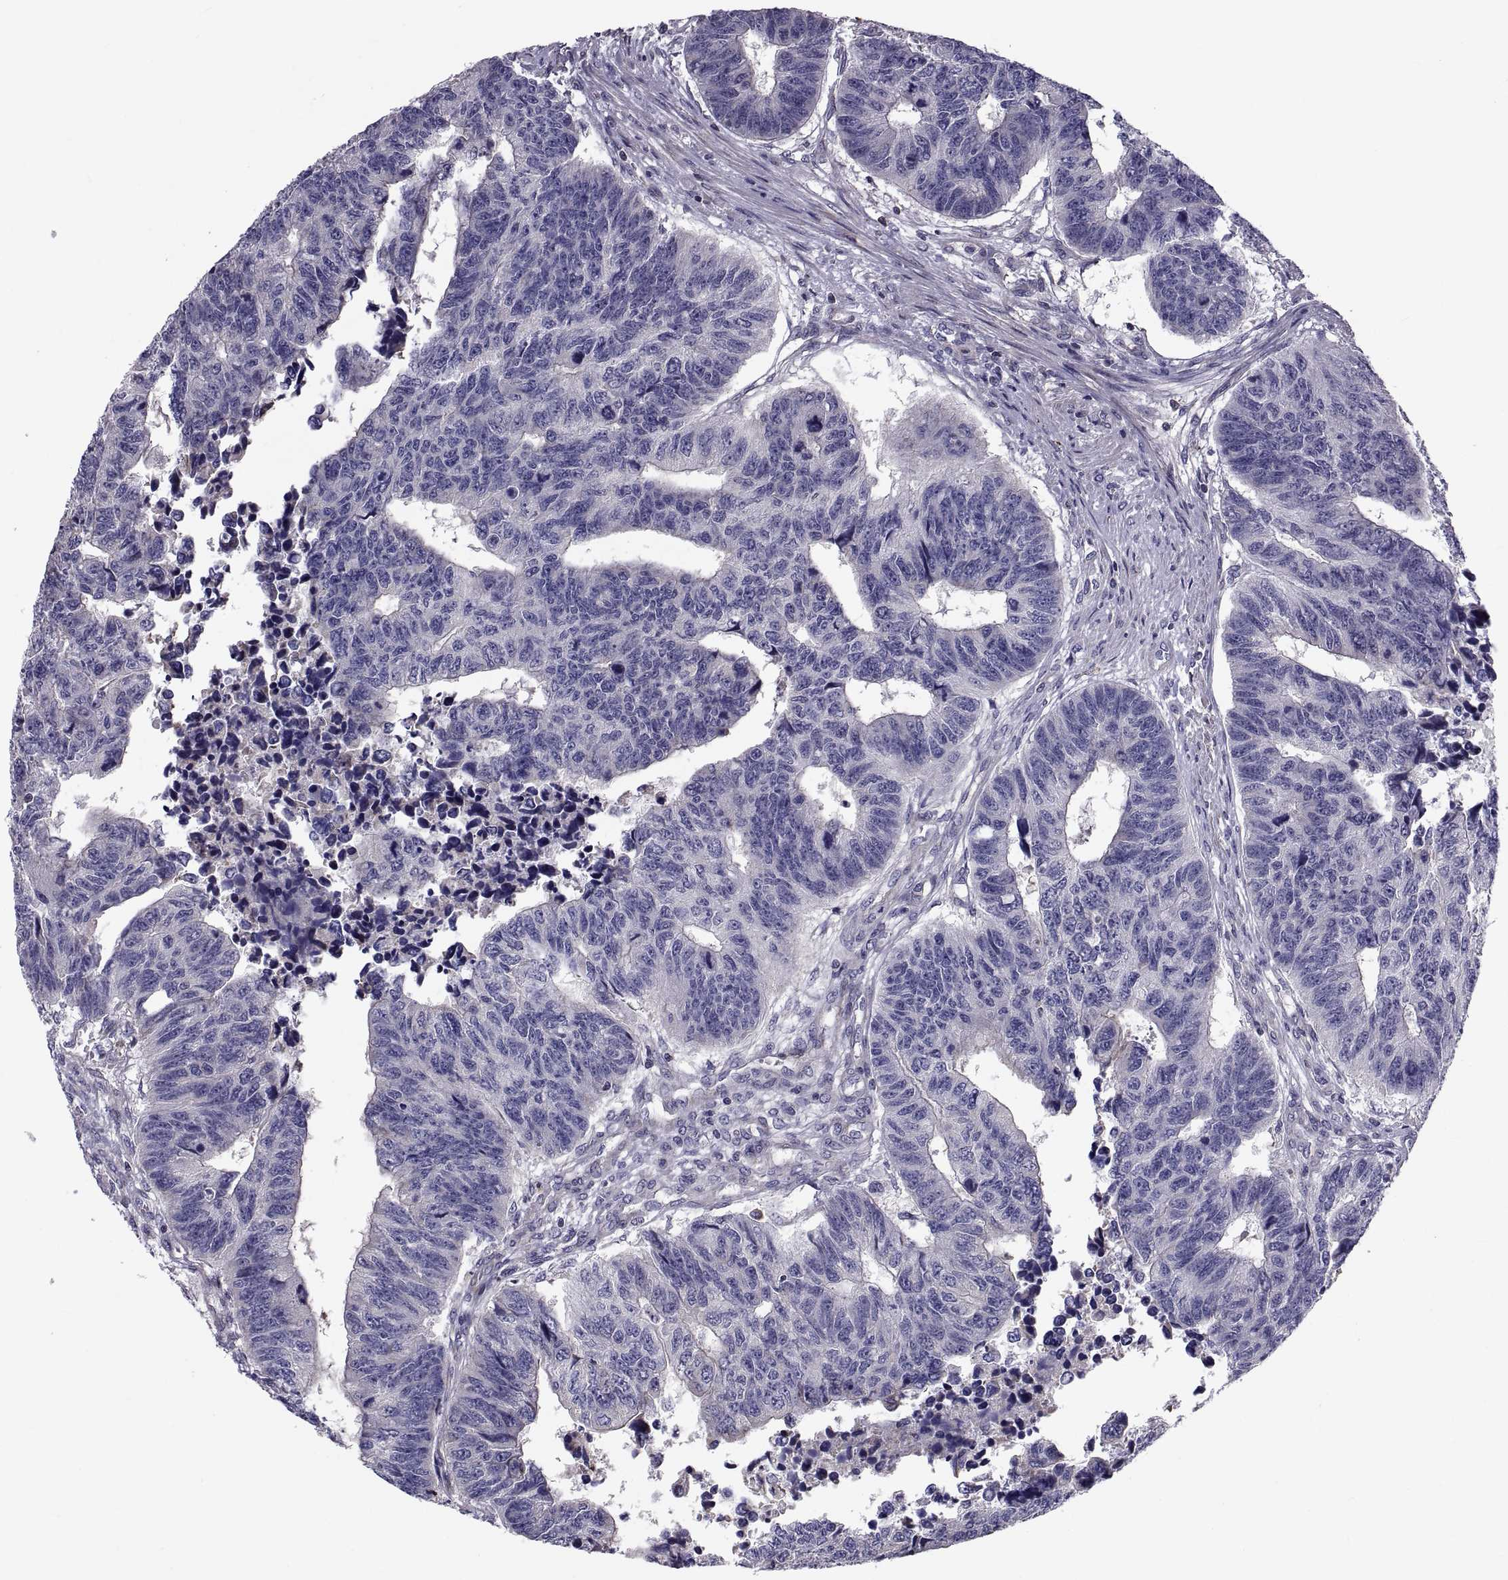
{"staining": {"intensity": "weak", "quantity": "<25%", "location": "cytoplasmic/membranous"}, "tissue": "colorectal cancer", "cell_type": "Tumor cells", "image_type": "cancer", "snomed": [{"axis": "morphology", "description": "Adenocarcinoma, NOS"}, {"axis": "topography", "description": "Rectum"}], "caption": "Immunohistochemistry histopathology image of neoplastic tissue: colorectal adenocarcinoma stained with DAB (3,3'-diaminobenzidine) exhibits no significant protein positivity in tumor cells.", "gene": "ANO1", "patient": {"sex": "female", "age": 85}}